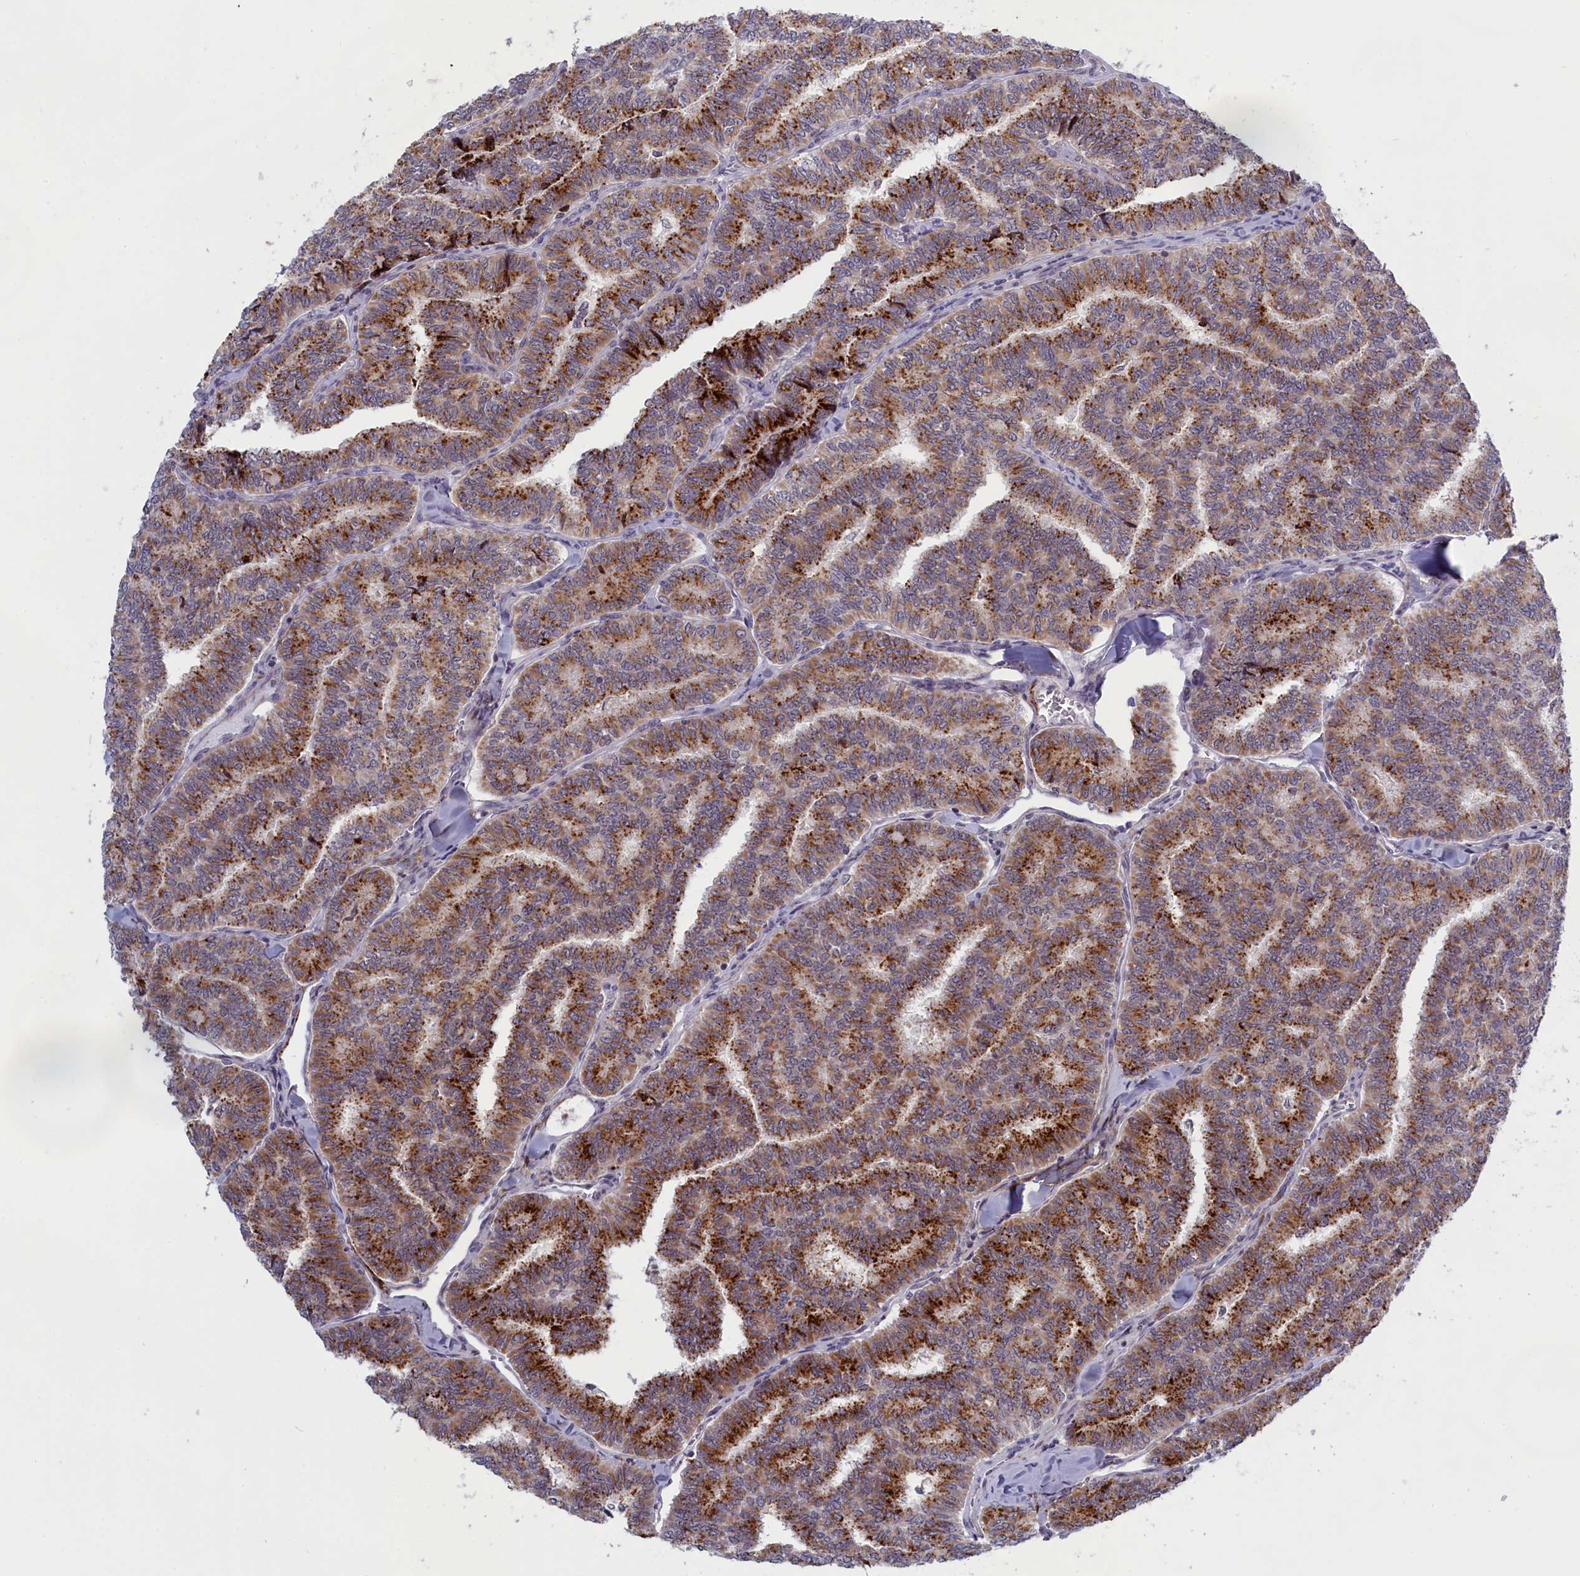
{"staining": {"intensity": "strong", "quantity": ">75%", "location": "cytoplasmic/membranous"}, "tissue": "thyroid cancer", "cell_type": "Tumor cells", "image_type": "cancer", "snomed": [{"axis": "morphology", "description": "Papillary adenocarcinoma, NOS"}, {"axis": "topography", "description": "Thyroid gland"}], "caption": "Human thyroid cancer (papillary adenocarcinoma) stained with a brown dye demonstrates strong cytoplasmic/membranous positive positivity in about >75% of tumor cells.", "gene": "PPAN", "patient": {"sex": "female", "age": 35}}